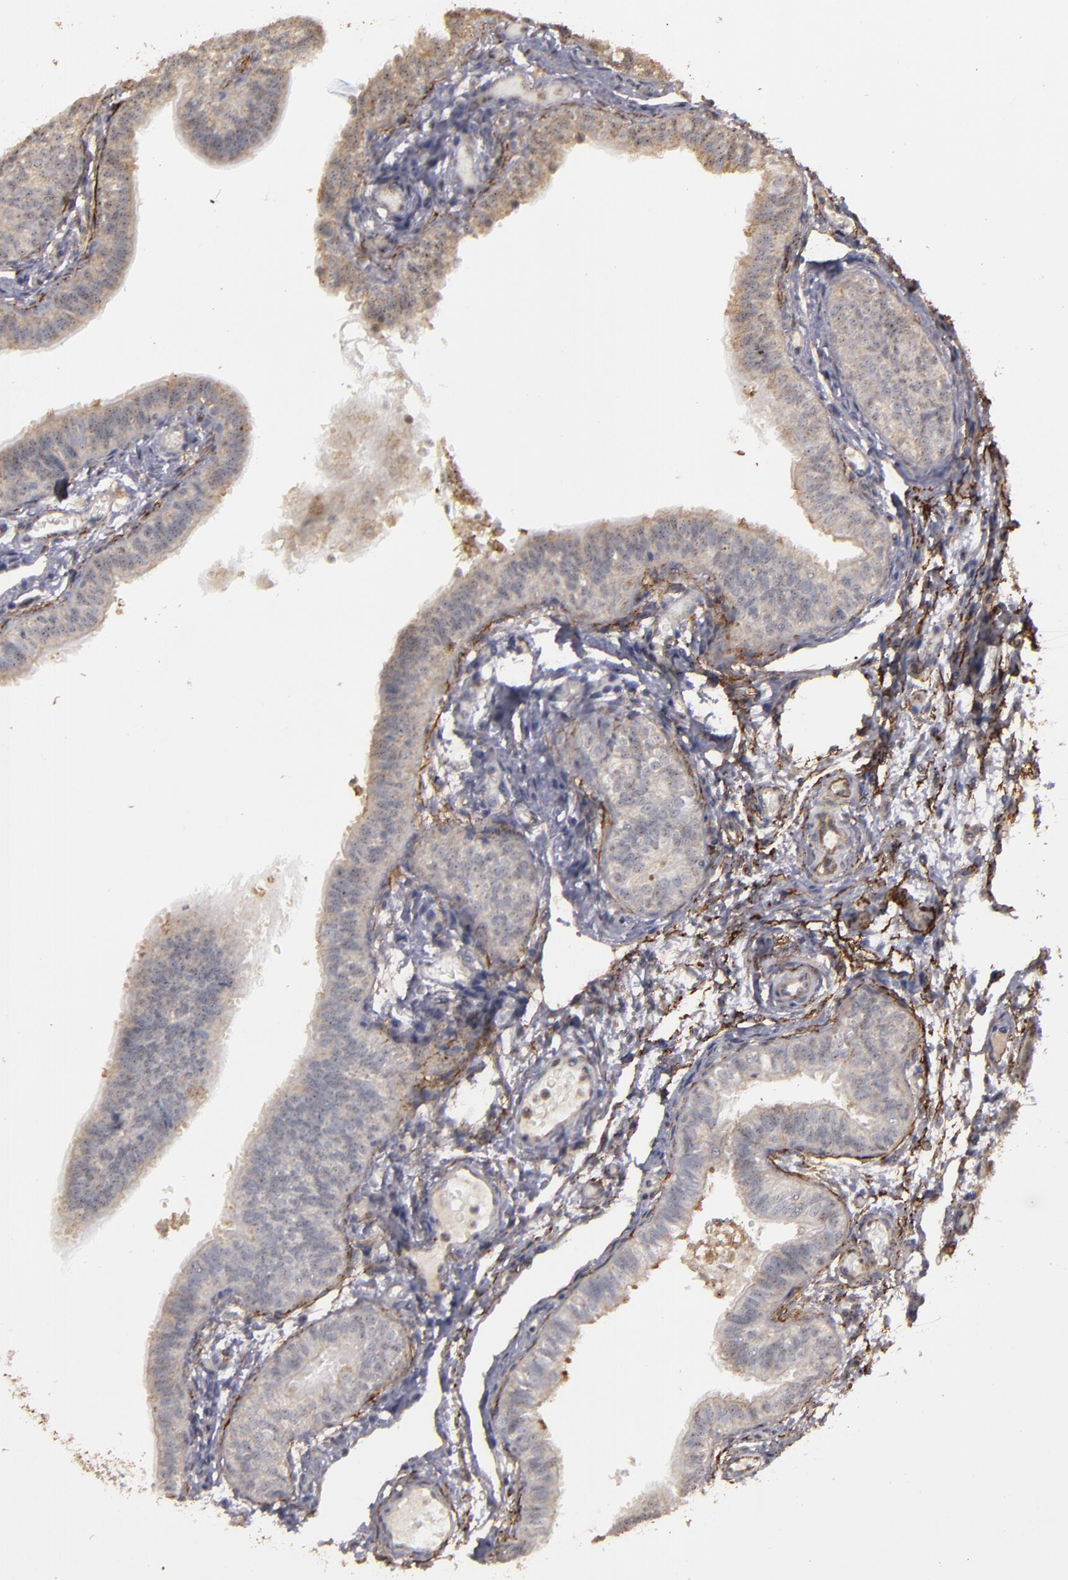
{"staining": {"intensity": "weak", "quantity": ">75%", "location": "cytoplasmic/membranous"}, "tissue": "fallopian tube", "cell_type": "Glandular cells", "image_type": "normal", "snomed": [{"axis": "morphology", "description": "Normal tissue, NOS"}, {"axis": "morphology", "description": "Dermoid, NOS"}, {"axis": "topography", "description": "Fallopian tube"}], "caption": "Brown immunohistochemical staining in benign human fallopian tube exhibits weak cytoplasmic/membranous positivity in about >75% of glandular cells.", "gene": "CD55", "patient": {"sex": "female", "age": 33}}